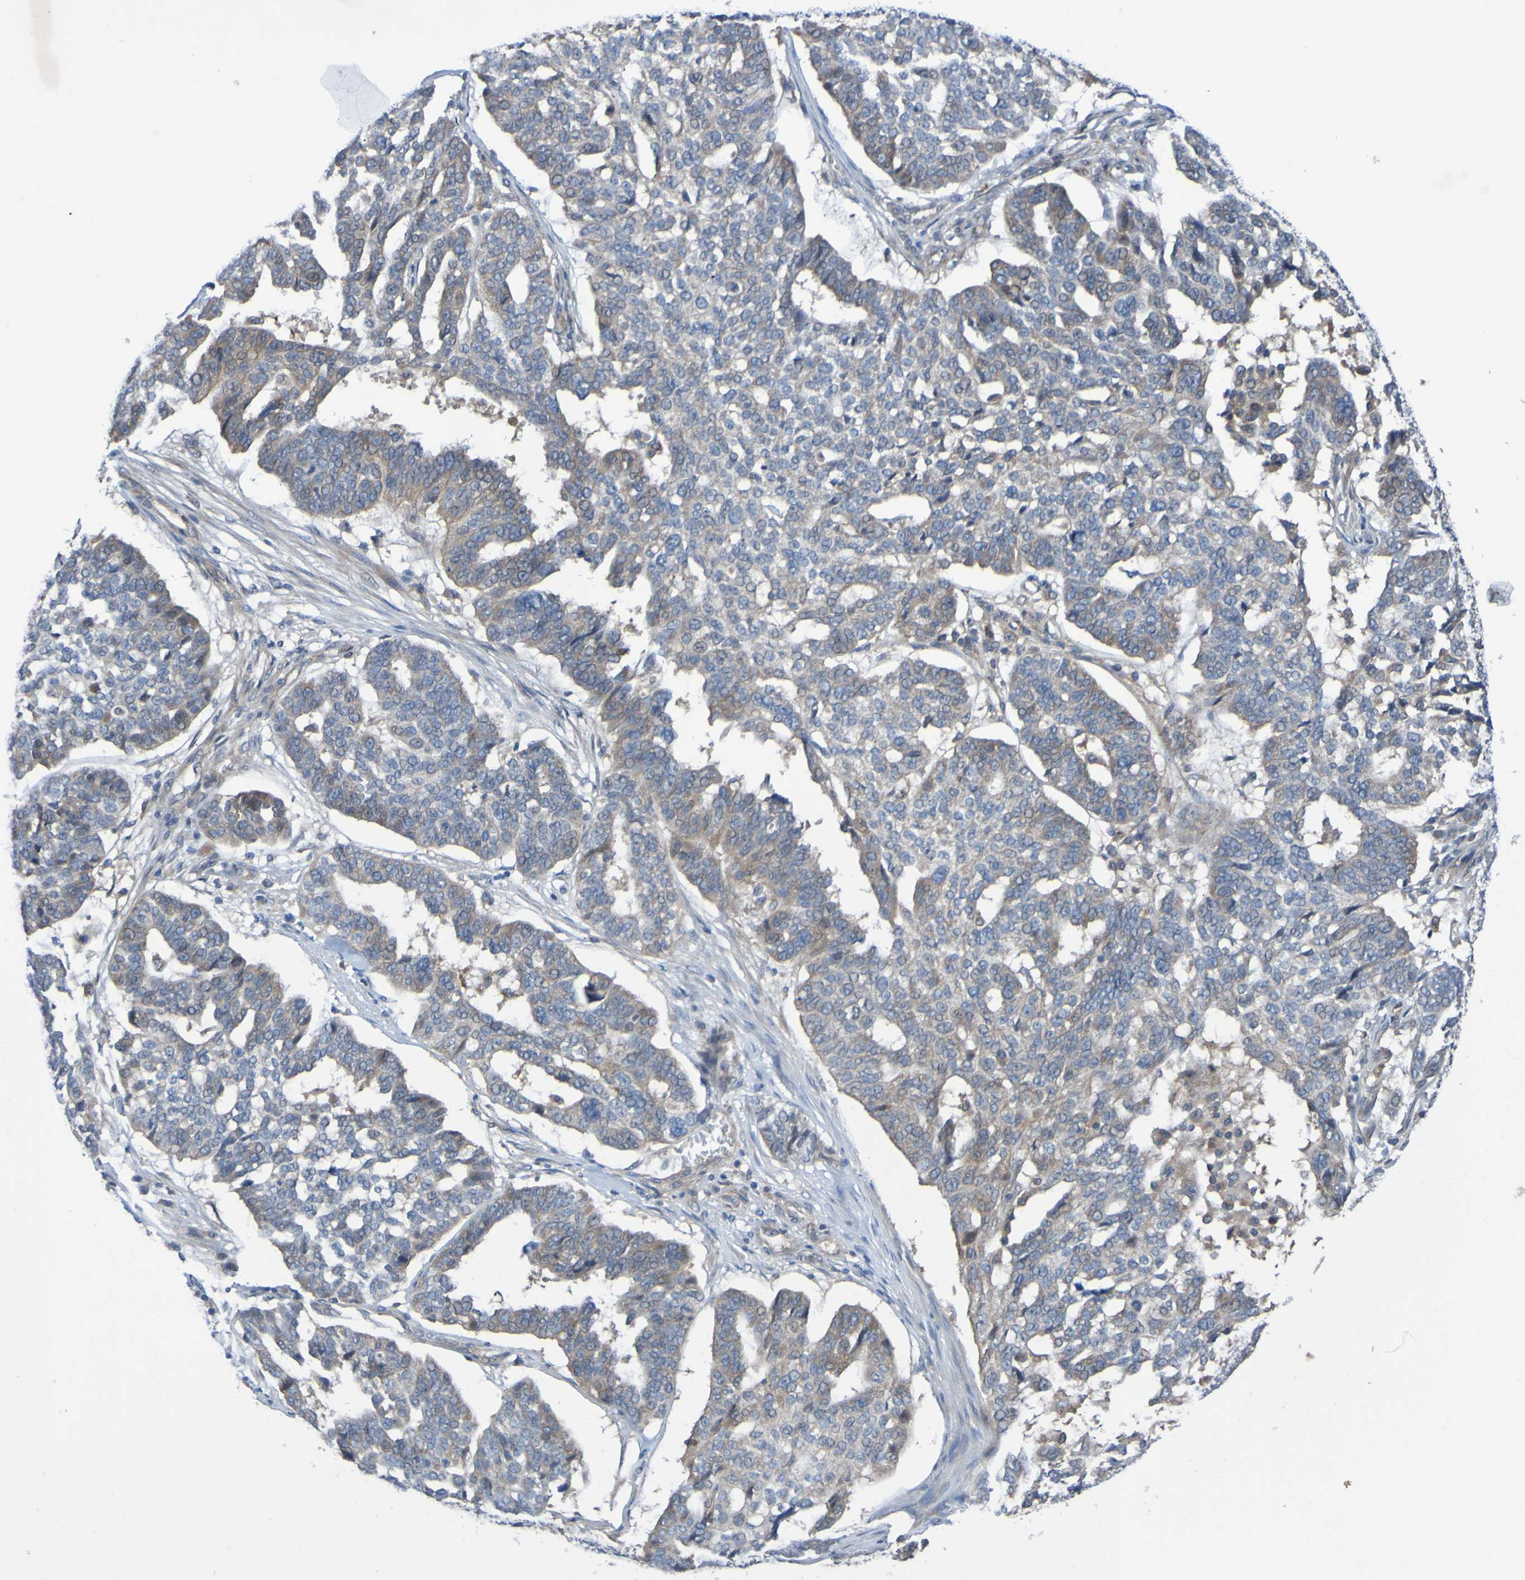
{"staining": {"intensity": "weak", "quantity": ">75%", "location": "cytoplasmic/membranous"}, "tissue": "ovarian cancer", "cell_type": "Tumor cells", "image_type": "cancer", "snomed": [{"axis": "morphology", "description": "Cystadenocarcinoma, serous, NOS"}, {"axis": "topography", "description": "Ovary"}], "caption": "Ovarian cancer (serous cystadenocarcinoma) was stained to show a protein in brown. There is low levels of weak cytoplasmic/membranous positivity in approximately >75% of tumor cells.", "gene": "SDK1", "patient": {"sex": "female", "age": 59}}